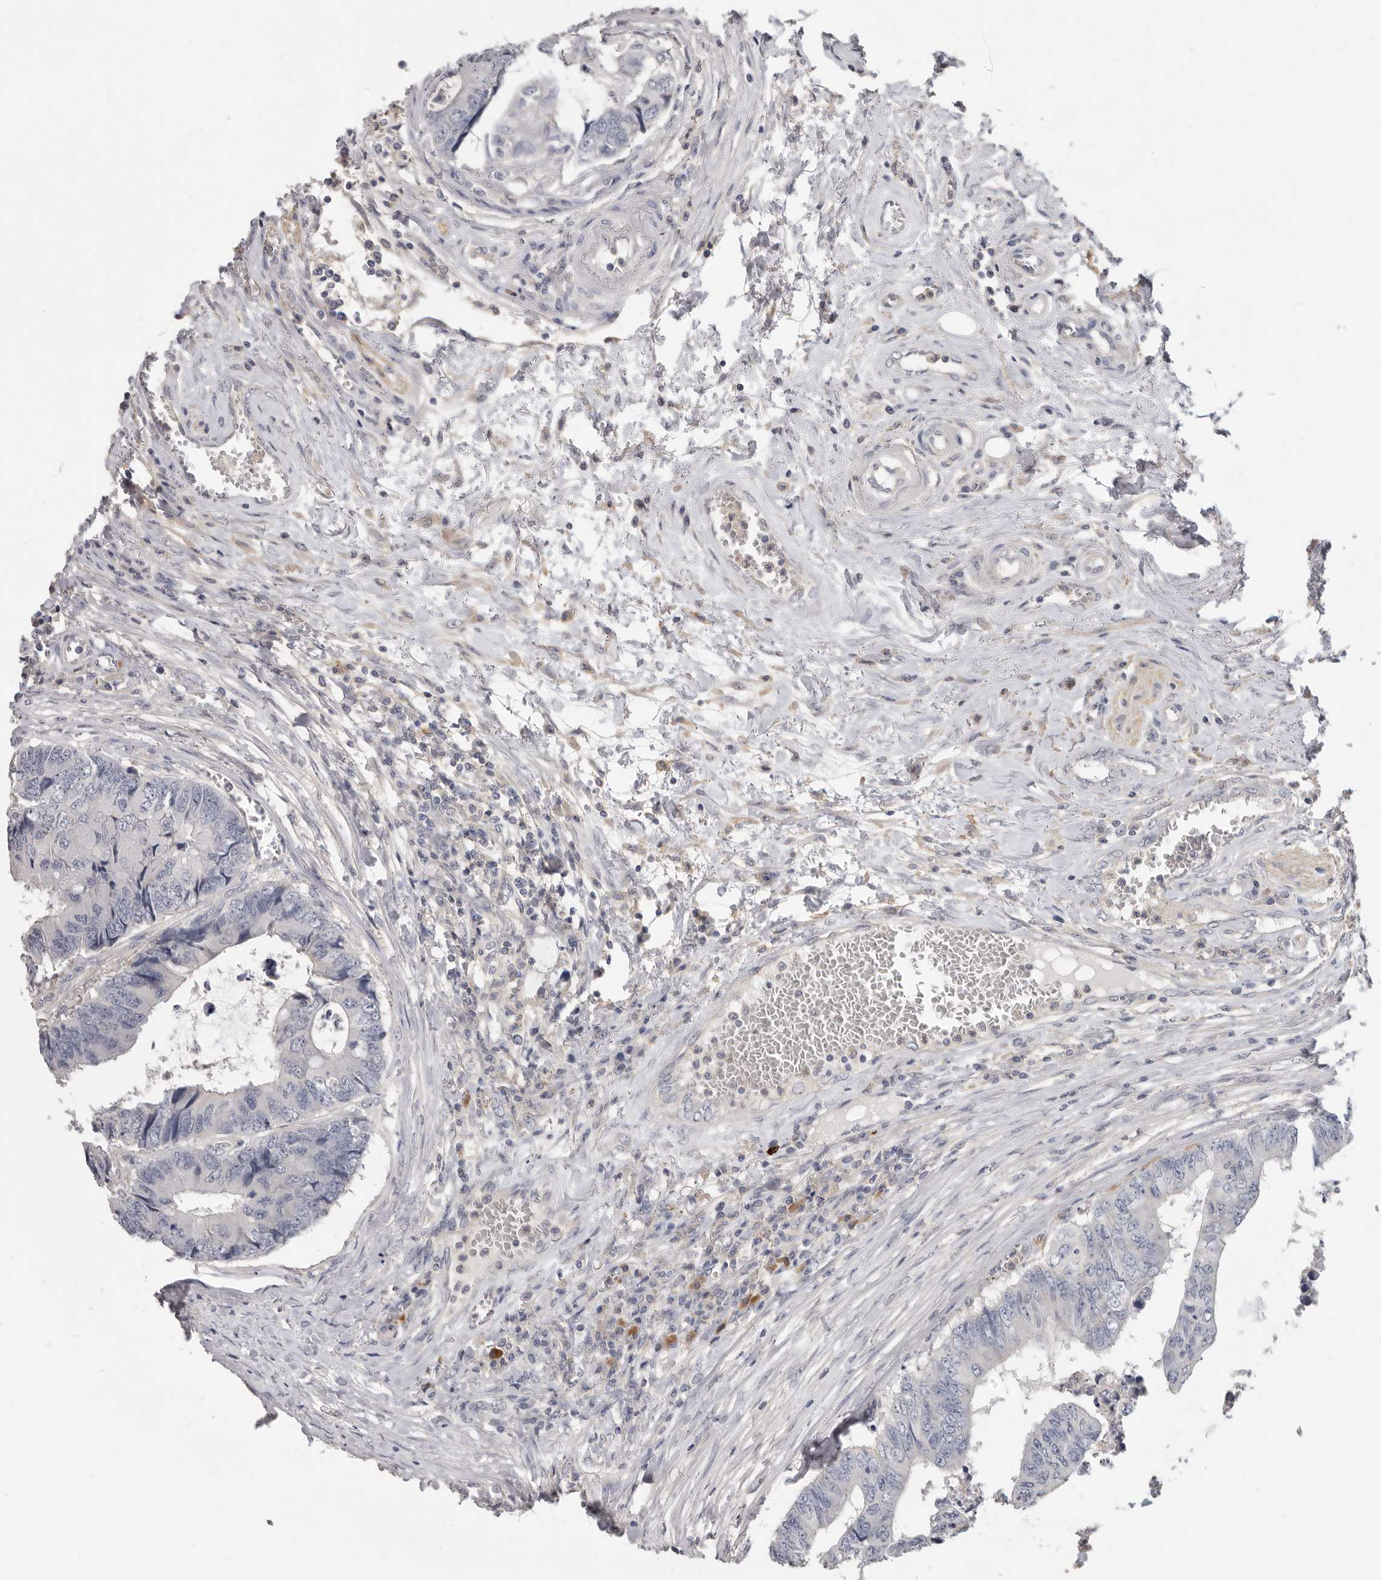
{"staining": {"intensity": "negative", "quantity": "none", "location": "none"}, "tissue": "colorectal cancer", "cell_type": "Tumor cells", "image_type": "cancer", "snomed": [{"axis": "morphology", "description": "Adenocarcinoma, NOS"}, {"axis": "topography", "description": "Rectum"}], "caption": "Immunohistochemical staining of human adenocarcinoma (colorectal) displays no significant staining in tumor cells.", "gene": "WDTC1", "patient": {"sex": "male", "age": 84}}